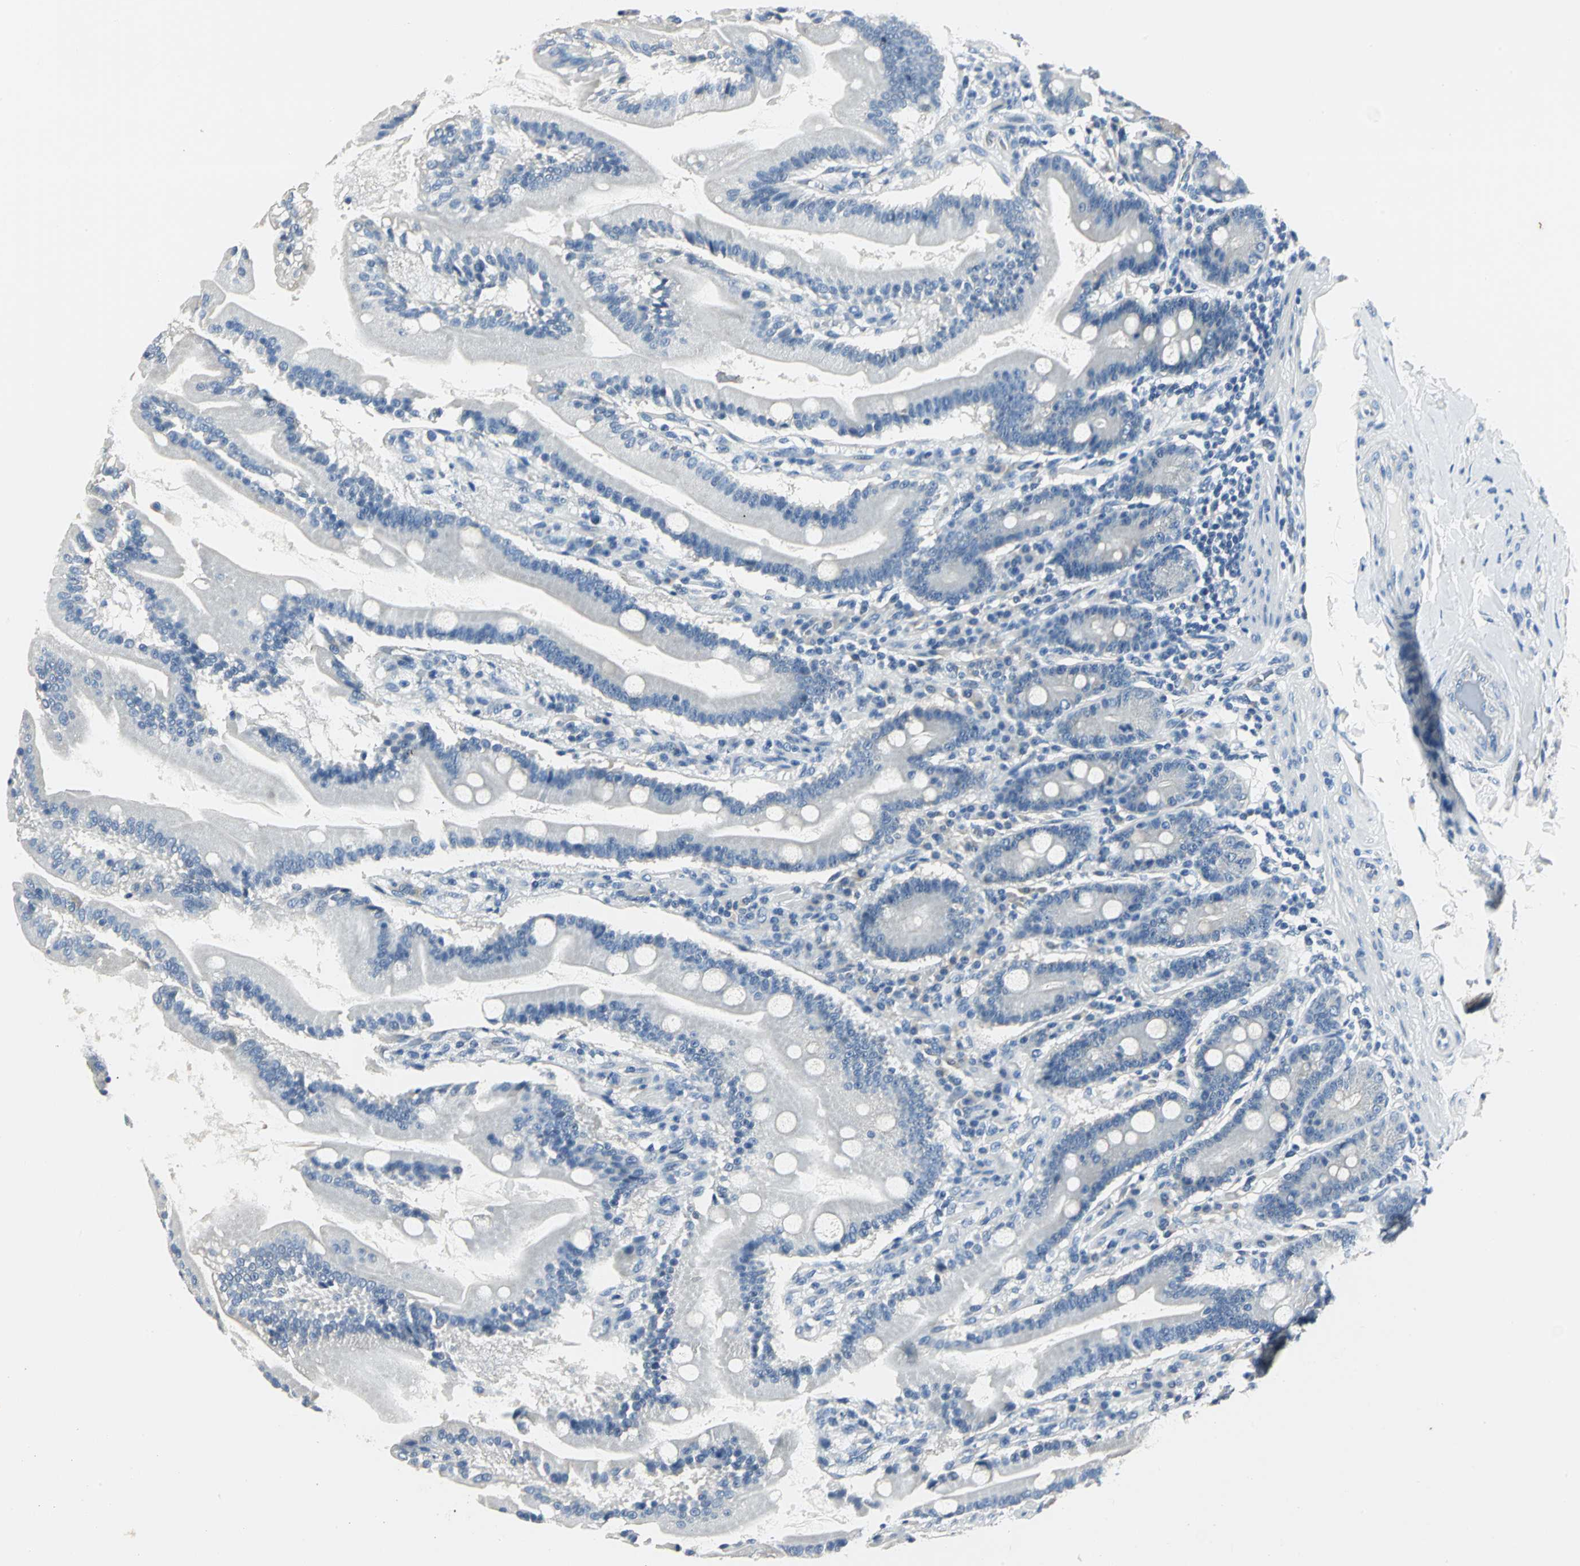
{"staining": {"intensity": "weak", "quantity": "<25%", "location": "cytoplasmic/membranous"}, "tissue": "duodenum", "cell_type": "Glandular cells", "image_type": "normal", "snomed": [{"axis": "morphology", "description": "Normal tissue, NOS"}, {"axis": "topography", "description": "Duodenum"}], "caption": "Human duodenum stained for a protein using immunohistochemistry (IHC) displays no positivity in glandular cells.", "gene": "RIPOR1", "patient": {"sex": "female", "age": 64}}